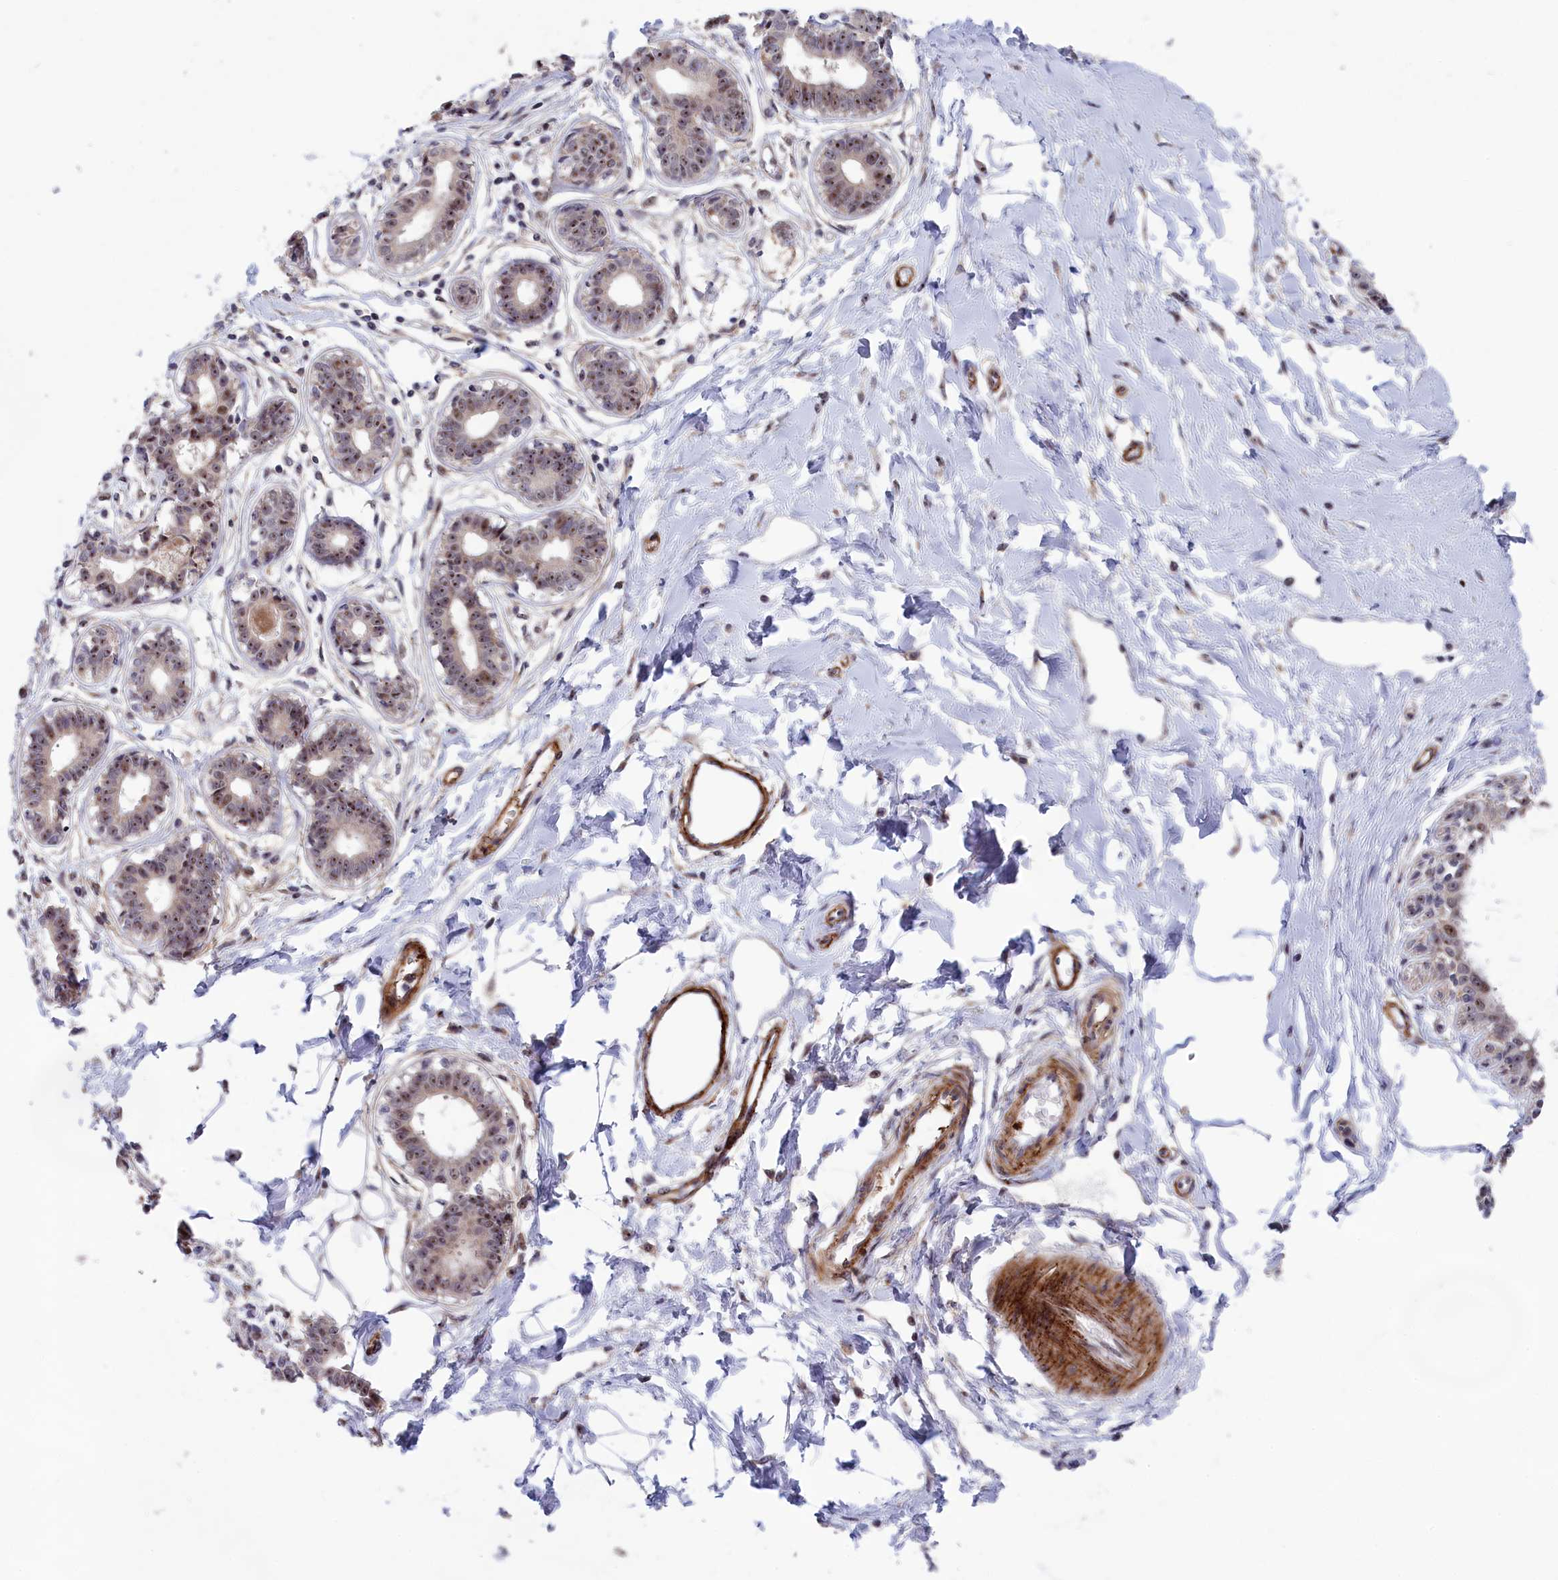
{"staining": {"intensity": "negative", "quantity": "none", "location": "none"}, "tissue": "breast", "cell_type": "Adipocytes", "image_type": "normal", "snomed": [{"axis": "morphology", "description": "Normal tissue, NOS"}, {"axis": "topography", "description": "Breast"}], "caption": "This is an immunohistochemistry histopathology image of benign breast. There is no expression in adipocytes.", "gene": "PPAN", "patient": {"sex": "female", "age": 45}}